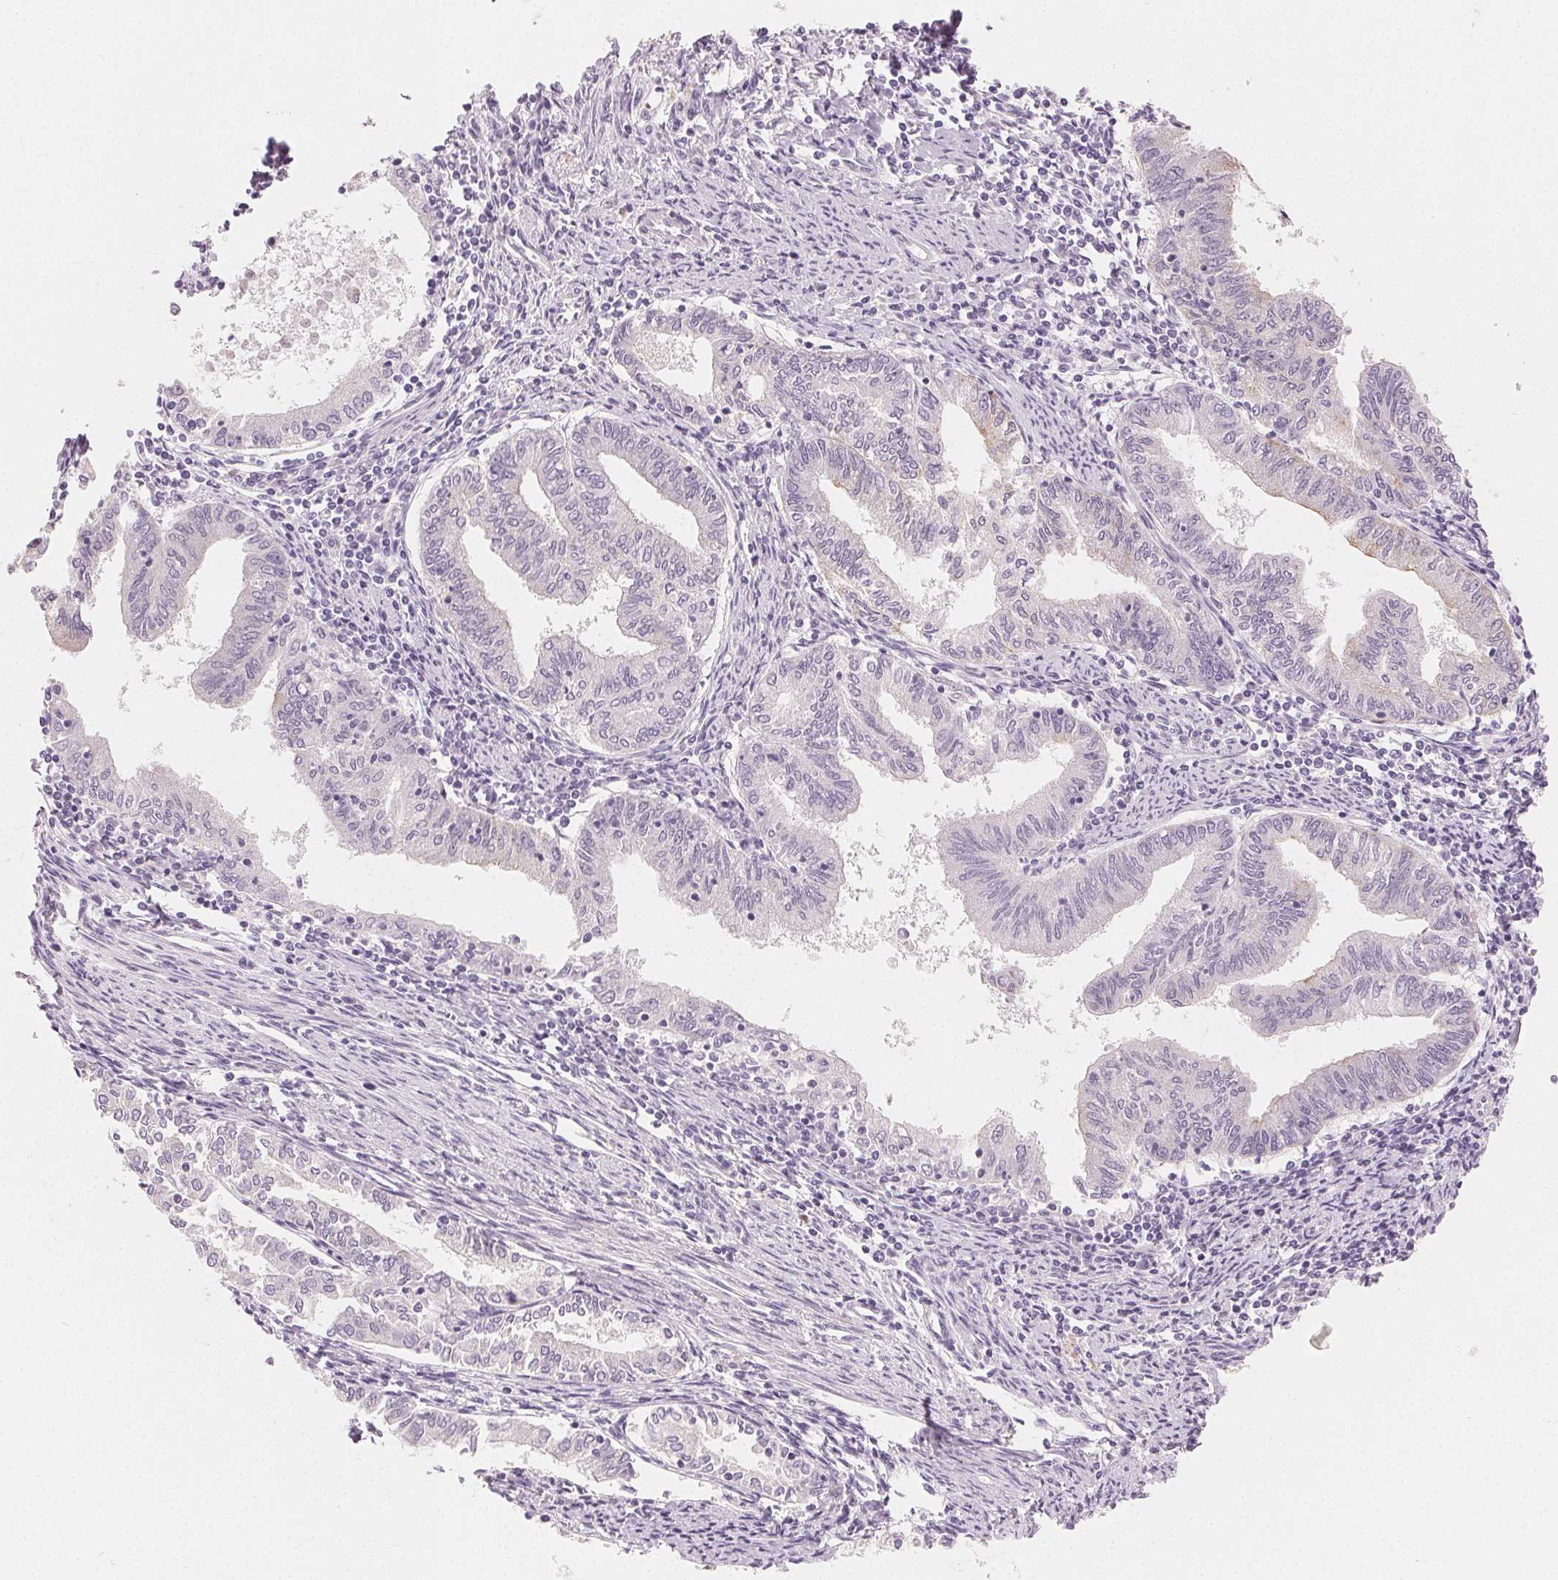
{"staining": {"intensity": "weak", "quantity": "25%-75%", "location": "cytoplasmic/membranous"}, "tissue": "endometrial cancer", "cell_type": "Tumor cells", "image_type": "cancer", "snomed": [{"axis": "morphology", "description": "Adenocarcinoma, NOS"}, {"axis": "topography", "description": "Endometrium"}], "caption": "Protein staining of endometrial cancer (adenocarcinoma) tissue displays weak cytoplasmic/membranous staining in approximately 25%-75% of tumor cells. The staining was performed using DAB, with brown indicating positive protein expression. Nuclei are stained blue with hematoxylin.", "gene": "MYBL1", "patient": {"sex": "female", "age": 79}}